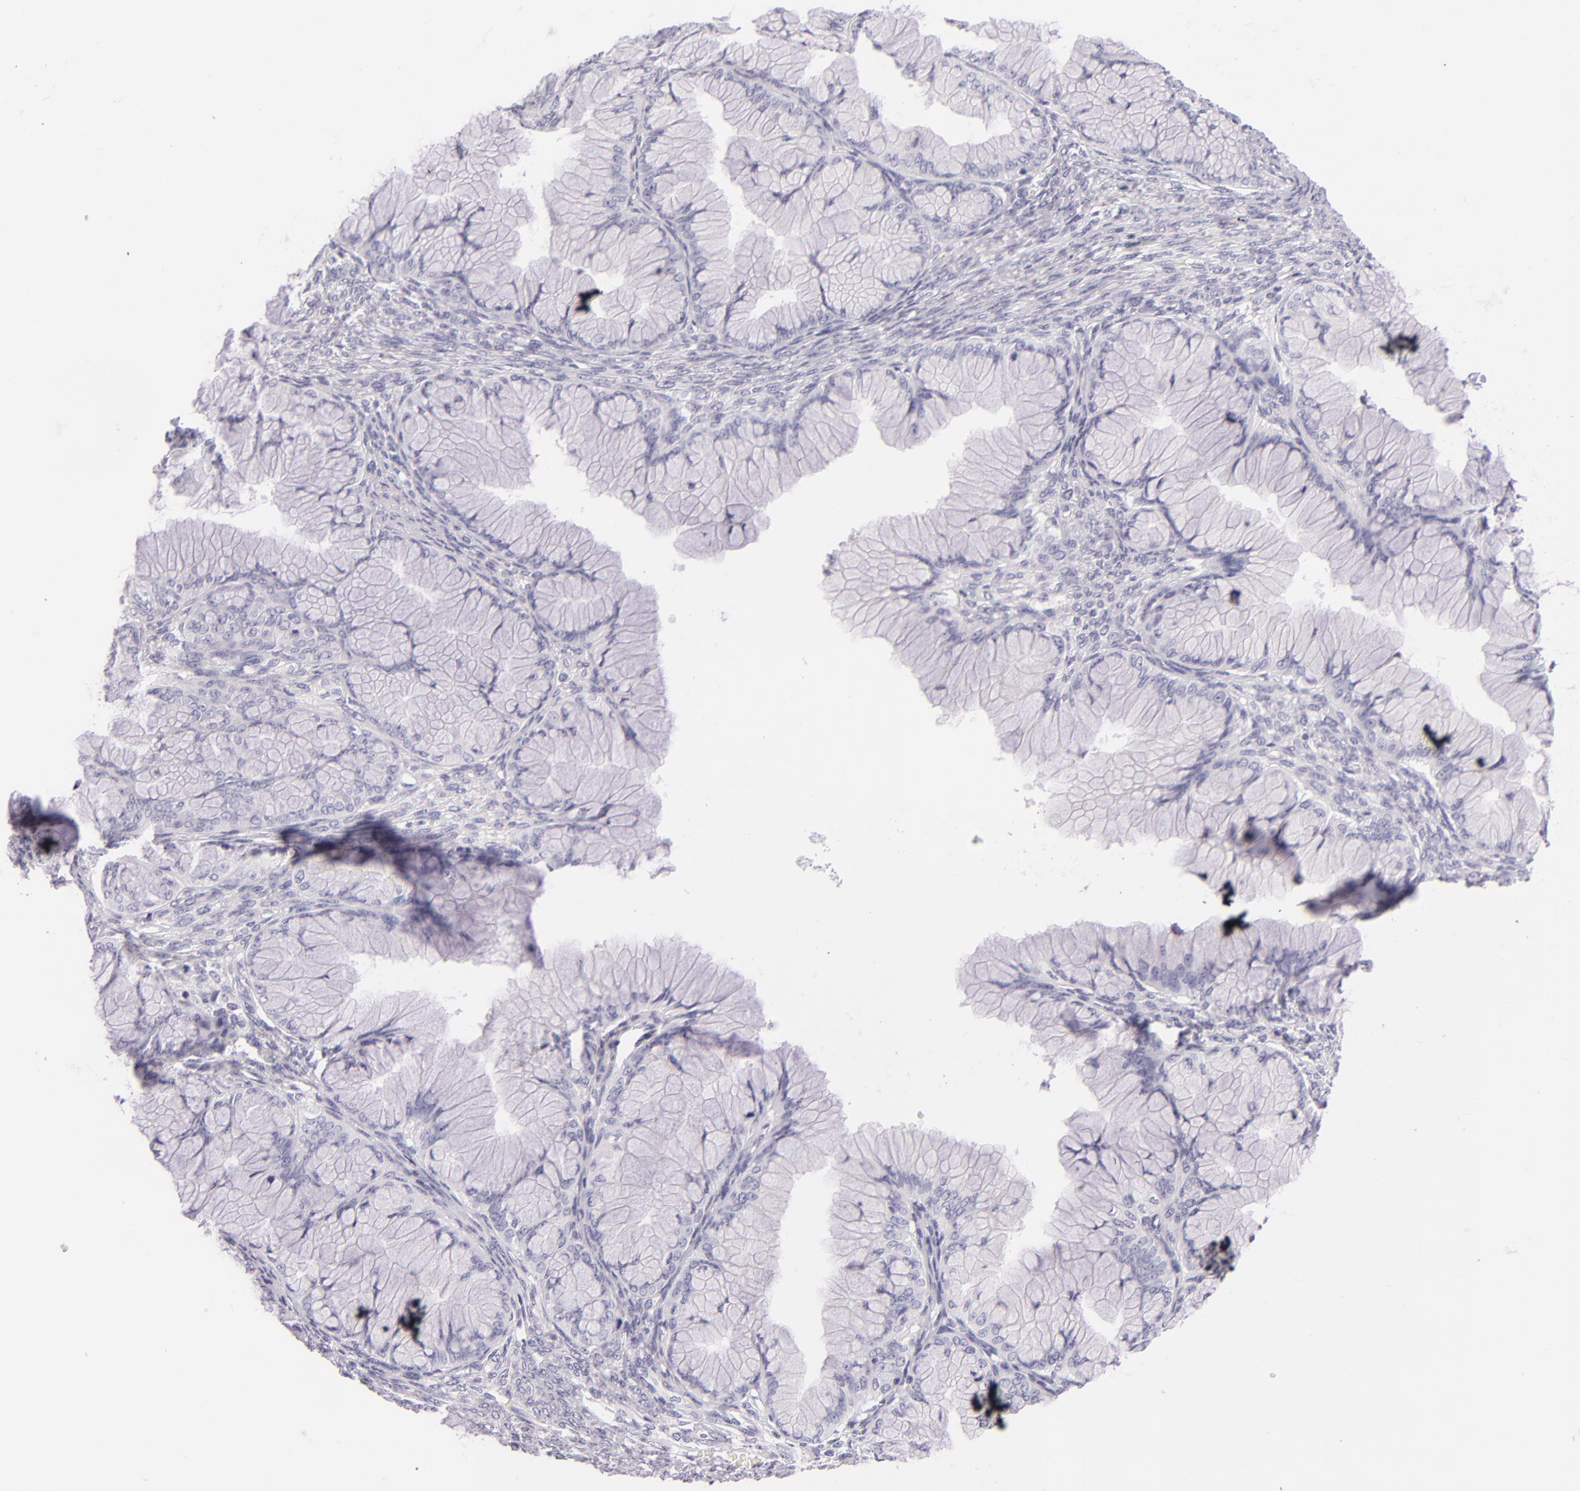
{"staining": {"intensity": "negative", "quantity": "none", "location": "none"}, "tissue": "ovarian cancer", "cell_type": "Tumor cells", "image_type": "cancer", "snomed": [{"axis": "morphology", "description": "Cystadenocarcinoma, mucinous, NOS"}, {"axis": "topography", "description": "Ovary"}], "caption": "Tumor cells show no significant protein staining in ovarian mucinous cystadenocarcinoma. (IHC, brightfield microscopy, high magnification).", "gene": "INA", "patient": {"sex": "female", "age": 63}}